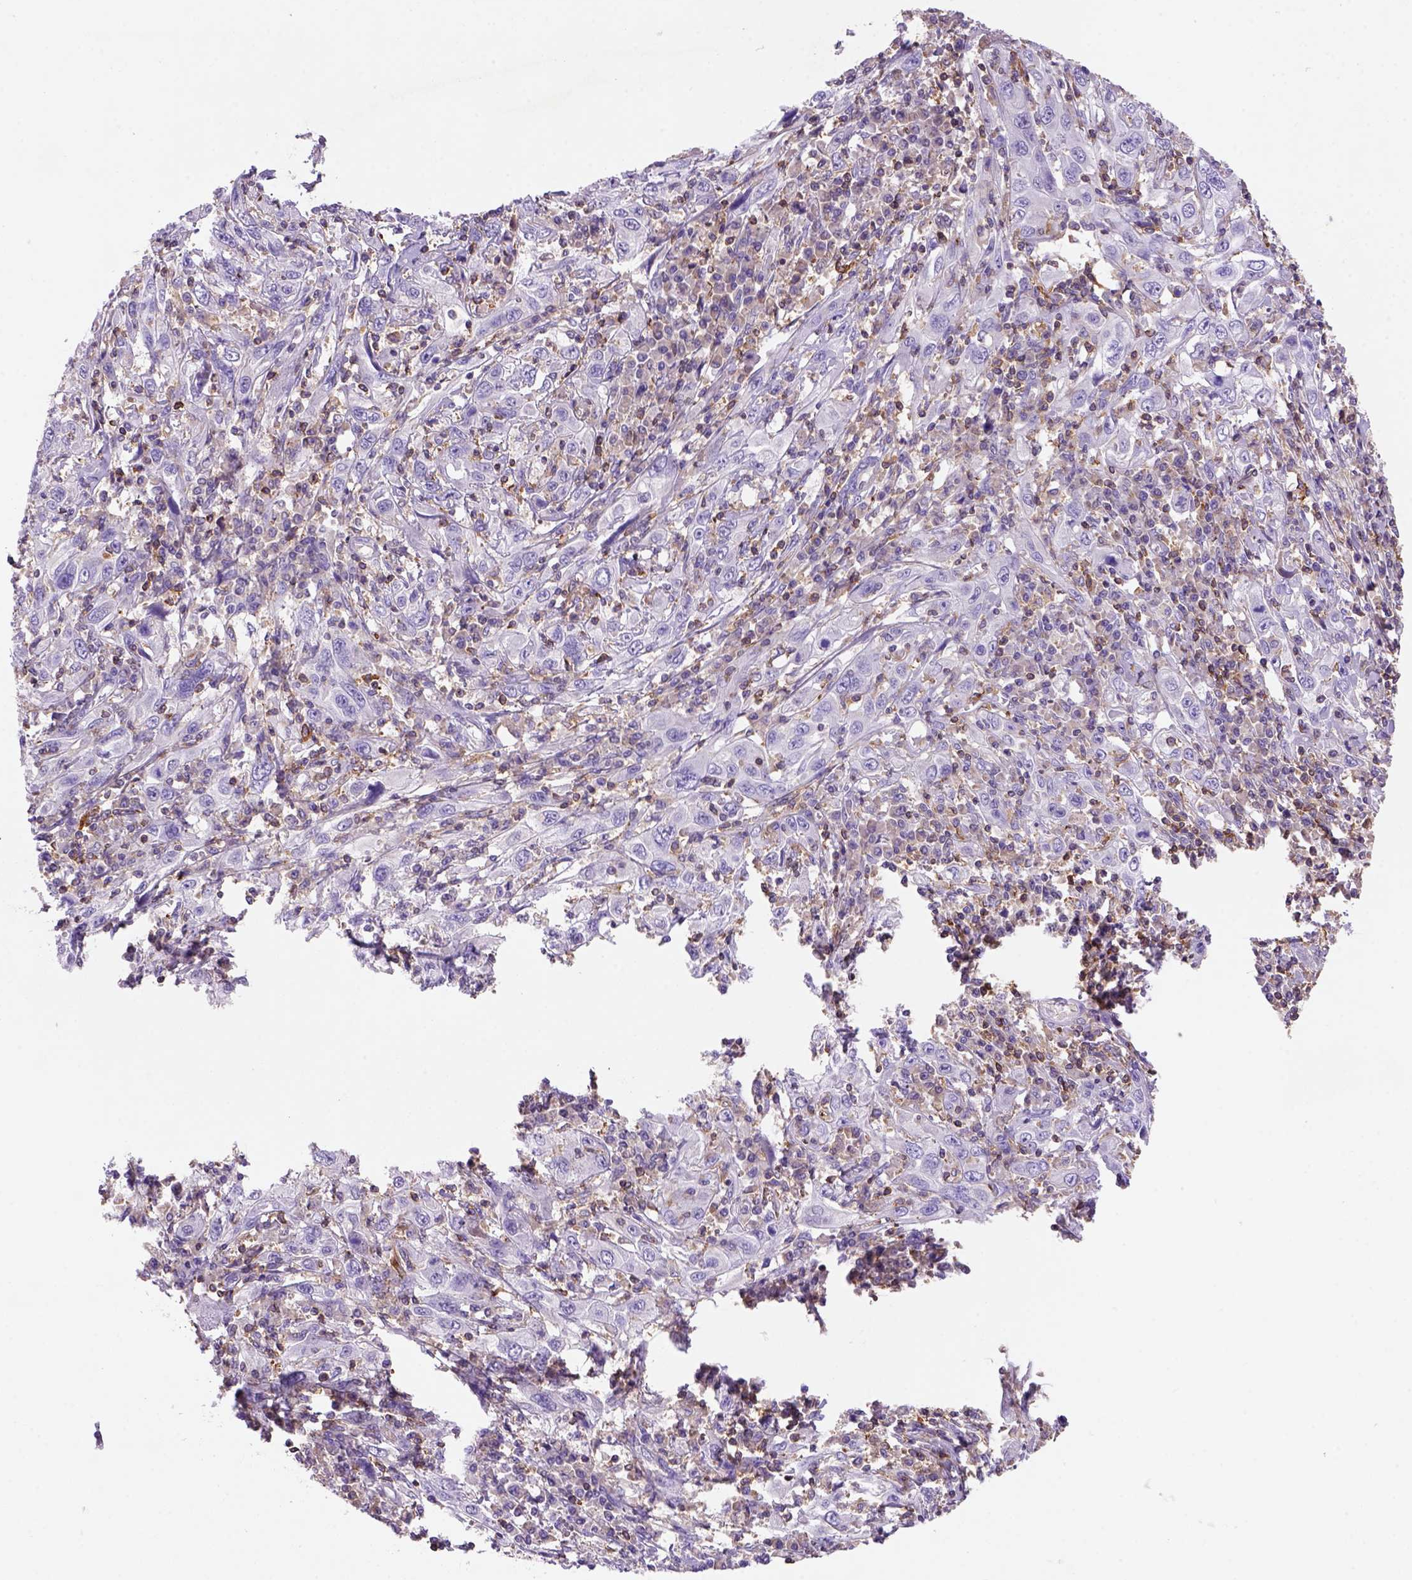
{"staining": {"intensity": "negative", "quantity": "none", "location": "none"}, "tissue": "cervical cancer", "cell_type": "Tumor cells", "image_type": "cancer", "snomed": [{"axis": "morphology", "description": "Squamous cell carcinoma, NOS"}, {"axis": "topography", "description": "Cervix"}], "caption": "A histopathology image of cervical cancer (squamous cell carcinoma) stained for a protein demonstrates no brown staining in tumor cells.", "gene": "INPP5D", "patient": {"sex": "female", "age": 46}}